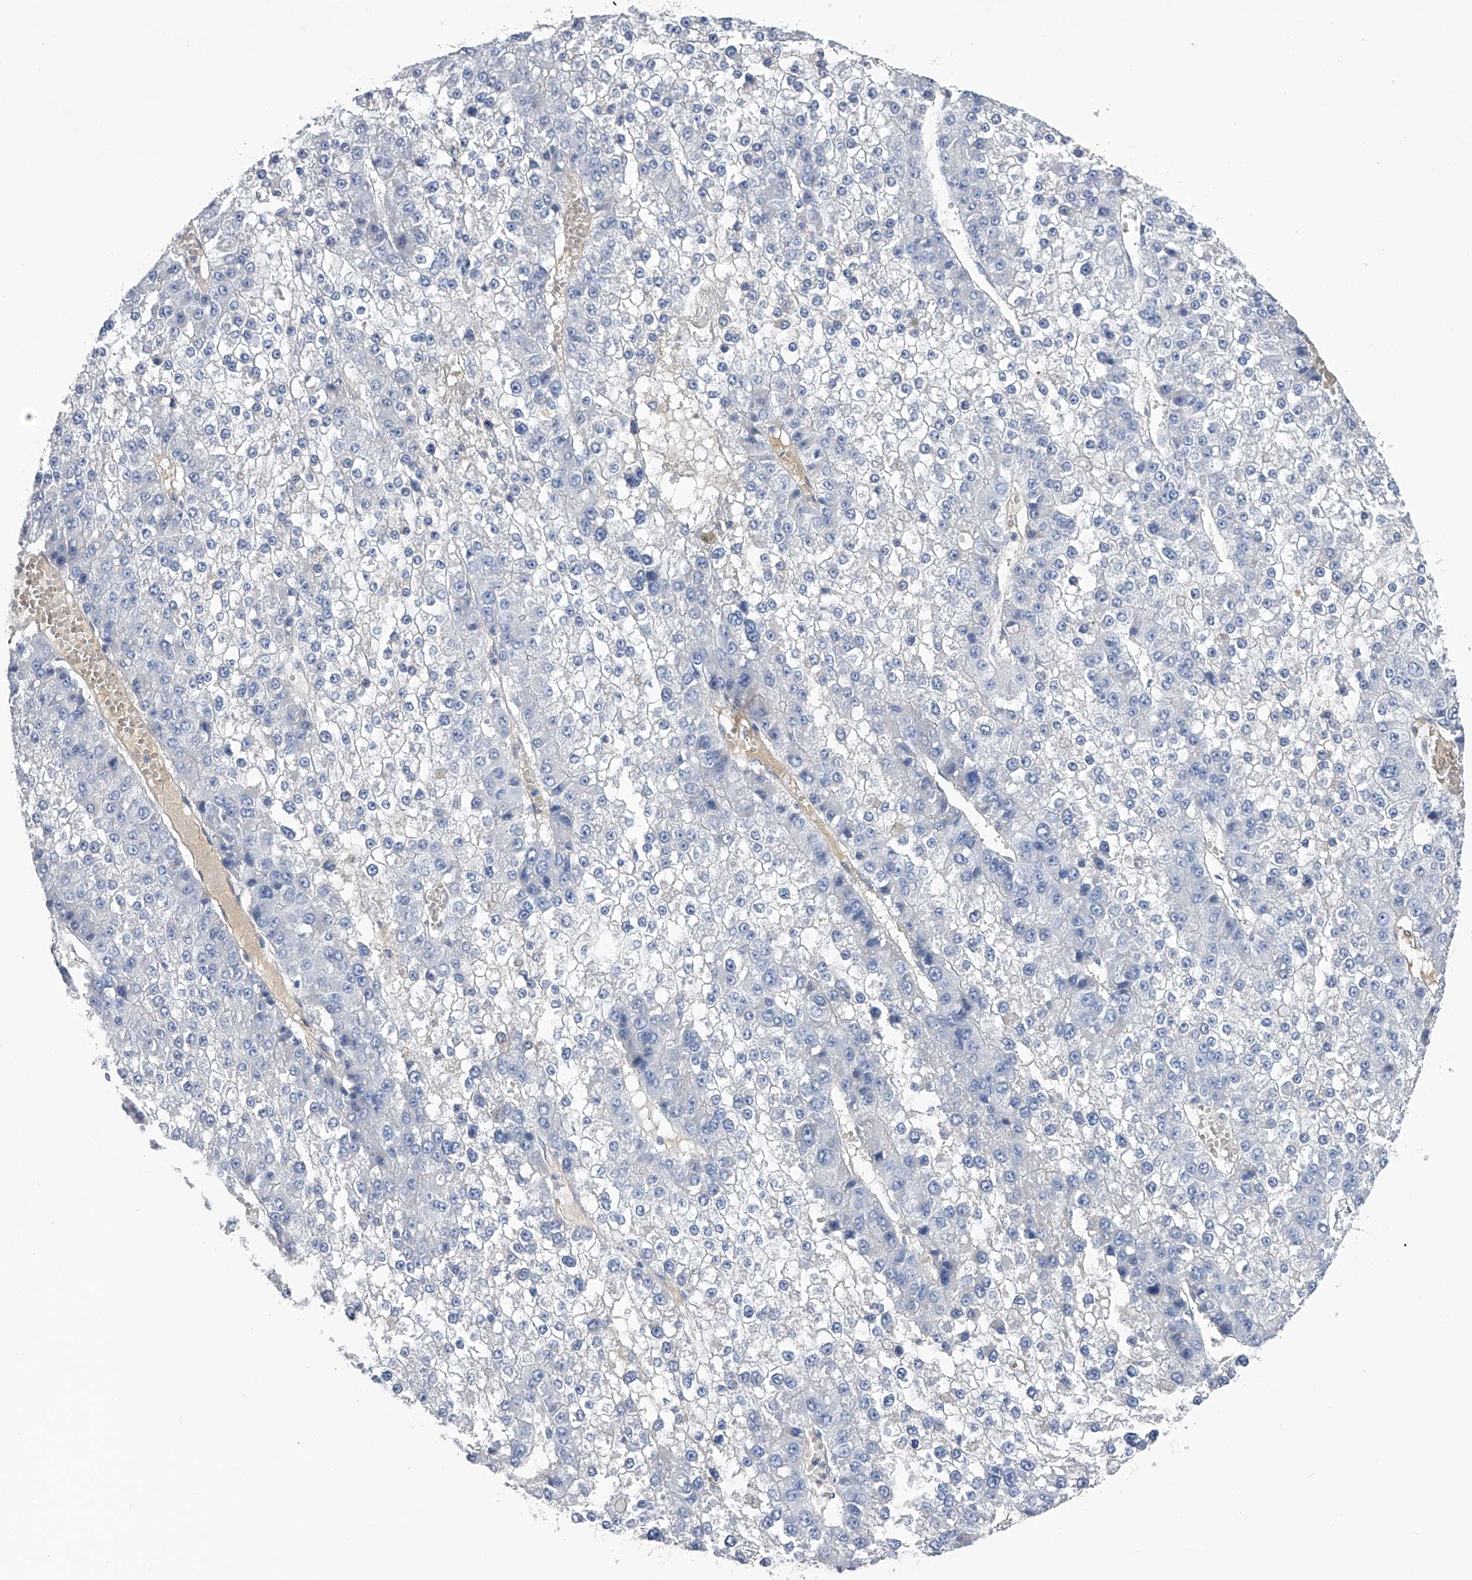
{"staining": {"intensity": "negative", "quantity": "none", "location": "none"}, "tissue": "liver cancer", "cell_type": "Tumor cells", "image_type": "cancer", "snomed": [{"axis": "morphology", "description": "Carcinoma, Hepatocellular, NOS"}, {"axis": "topography", "description": "Liver"}], "caption": "Tumor cells show no significant staining in hepatocellular carcinoma (liver).", "gene": "RWDD2A", "patient": {"sex": "female", "age": 73}}